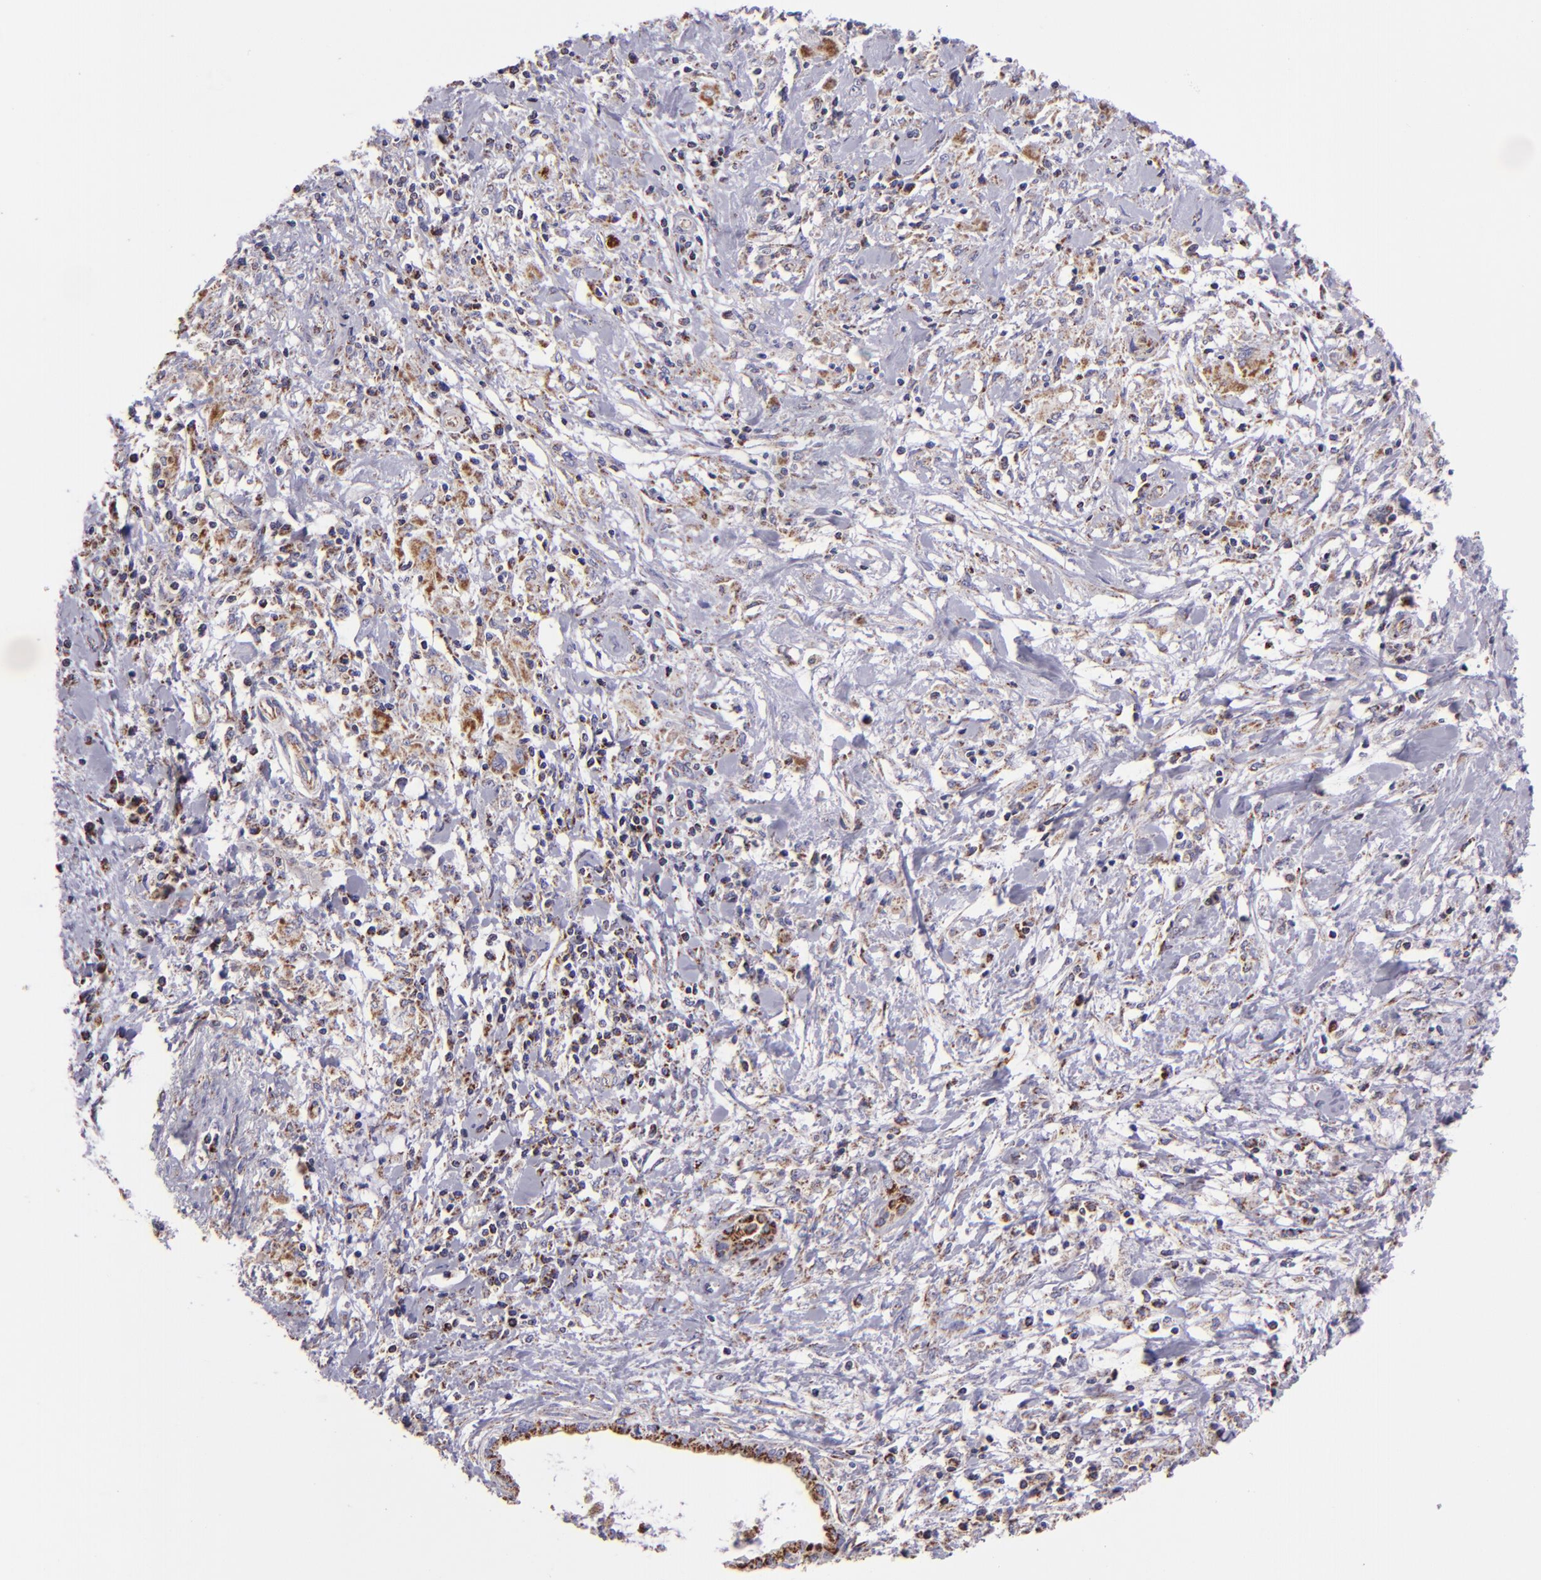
{"staining": {"intensity": "moderate", "quantity": ">75%", "location": "cytoplasmic/membranous"}, "tissue": "pancreatic cancer", "cell_type": "Tumor cells", "image_type": "cancer", "snomed": [{"axis": "morphology", "description": "Adenocarcinoma, NOS"}, {"axis": "topography", "description": "Pancreas"}], "caption": "Human pancreatic cancer stained with a protein marker displays moderate staining in tumor cells.", "gene": "HSPD1", "patient": {"sex": "female", "age": 64}}